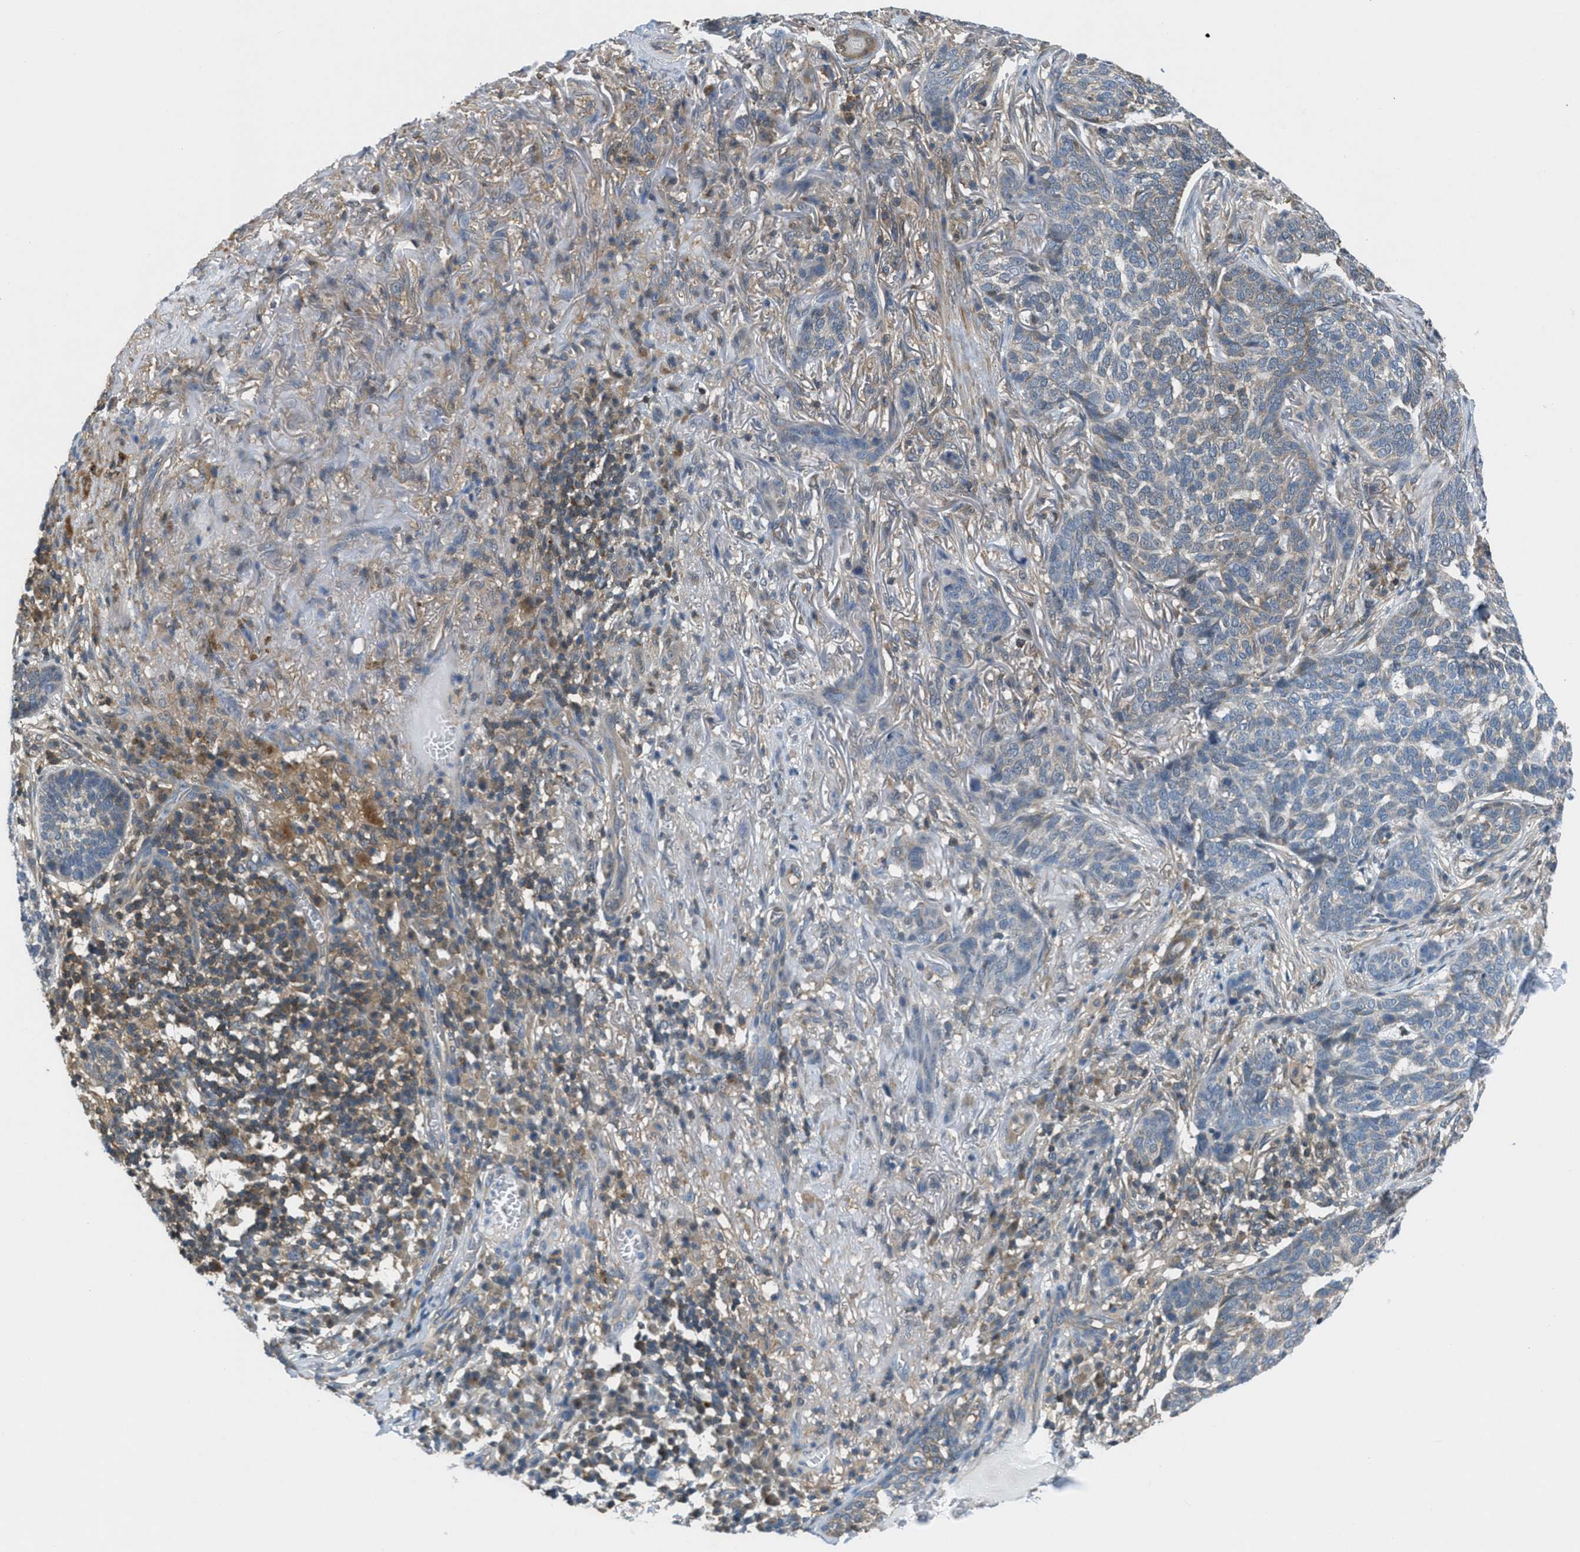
{"staining": {"intensity": "weak", "quantity": "25%-75%", "location": "cytoplasmic/membranous"}, "tissue": "skin cancer", "cell_type": "Tumor cells", "image_type": "cancer", "snomed": [{"axis": "morphology", "description": "Basal cell carcinoma"}, {"axis": "topography", "description": "Skin"}], "caption": "About 25%-75% of tumor cells in human skin cancer show weak cytoplasmic/membranous protein staining as visualized by brown immunohistochemical staining.", "gene": "PIP5K1C", "patient": {"sex": "male", "age": 85}}